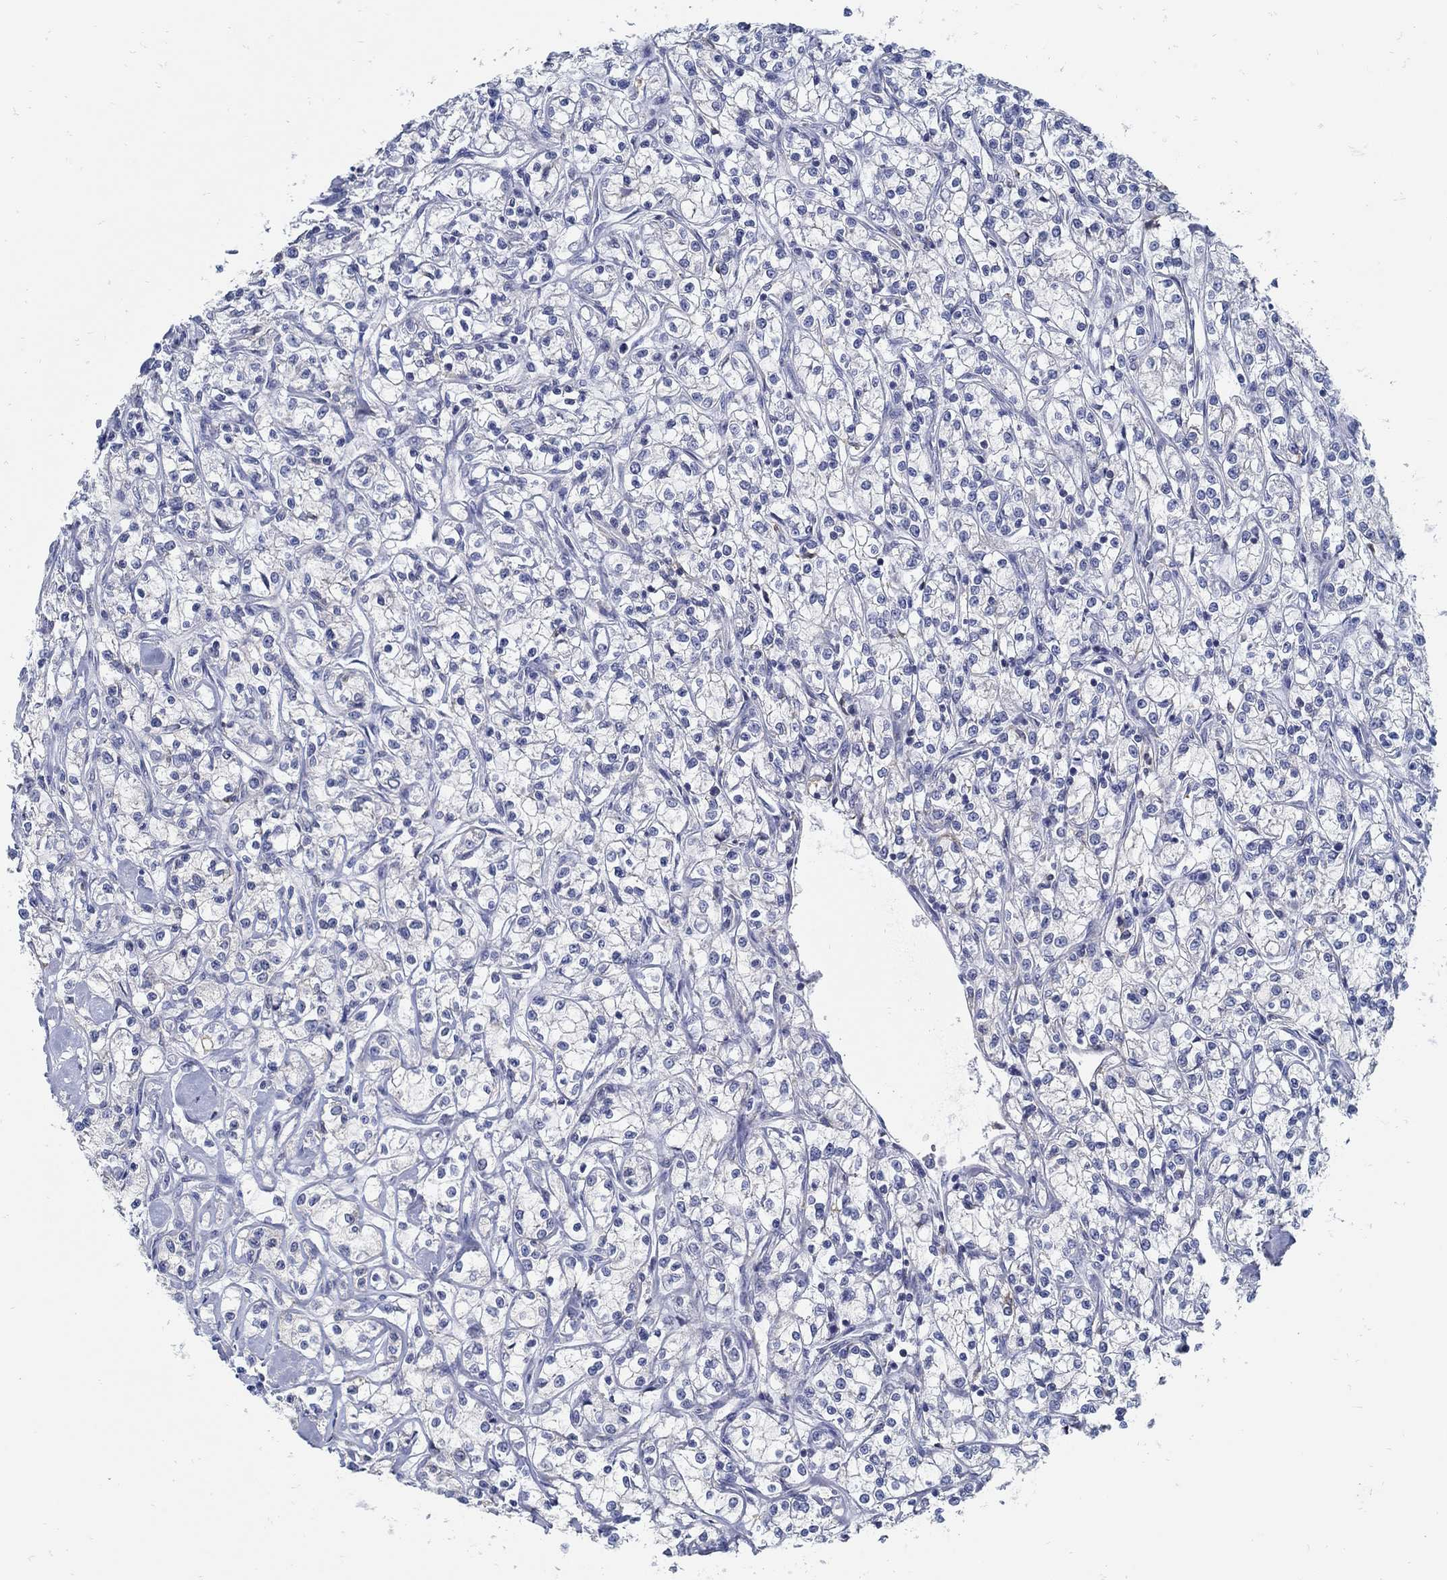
{"staining": {"intensity": "negative", "quantity": "none", "location": "none"}, "tissue": "renal cancer", "cell_type": "Tumor cells", "image_type": "cancer", "snomed": [{"axis": "morphology", "description": "Adenocarcinoma, NOS"}, {"axis": "topography", "description": "Kidney"}], "caption": "There is no significant expression in tumor cells of adenocarcinoma (renal).", "gene": "ZFAND4", "patient": {"sex": "female", "age": 59}}